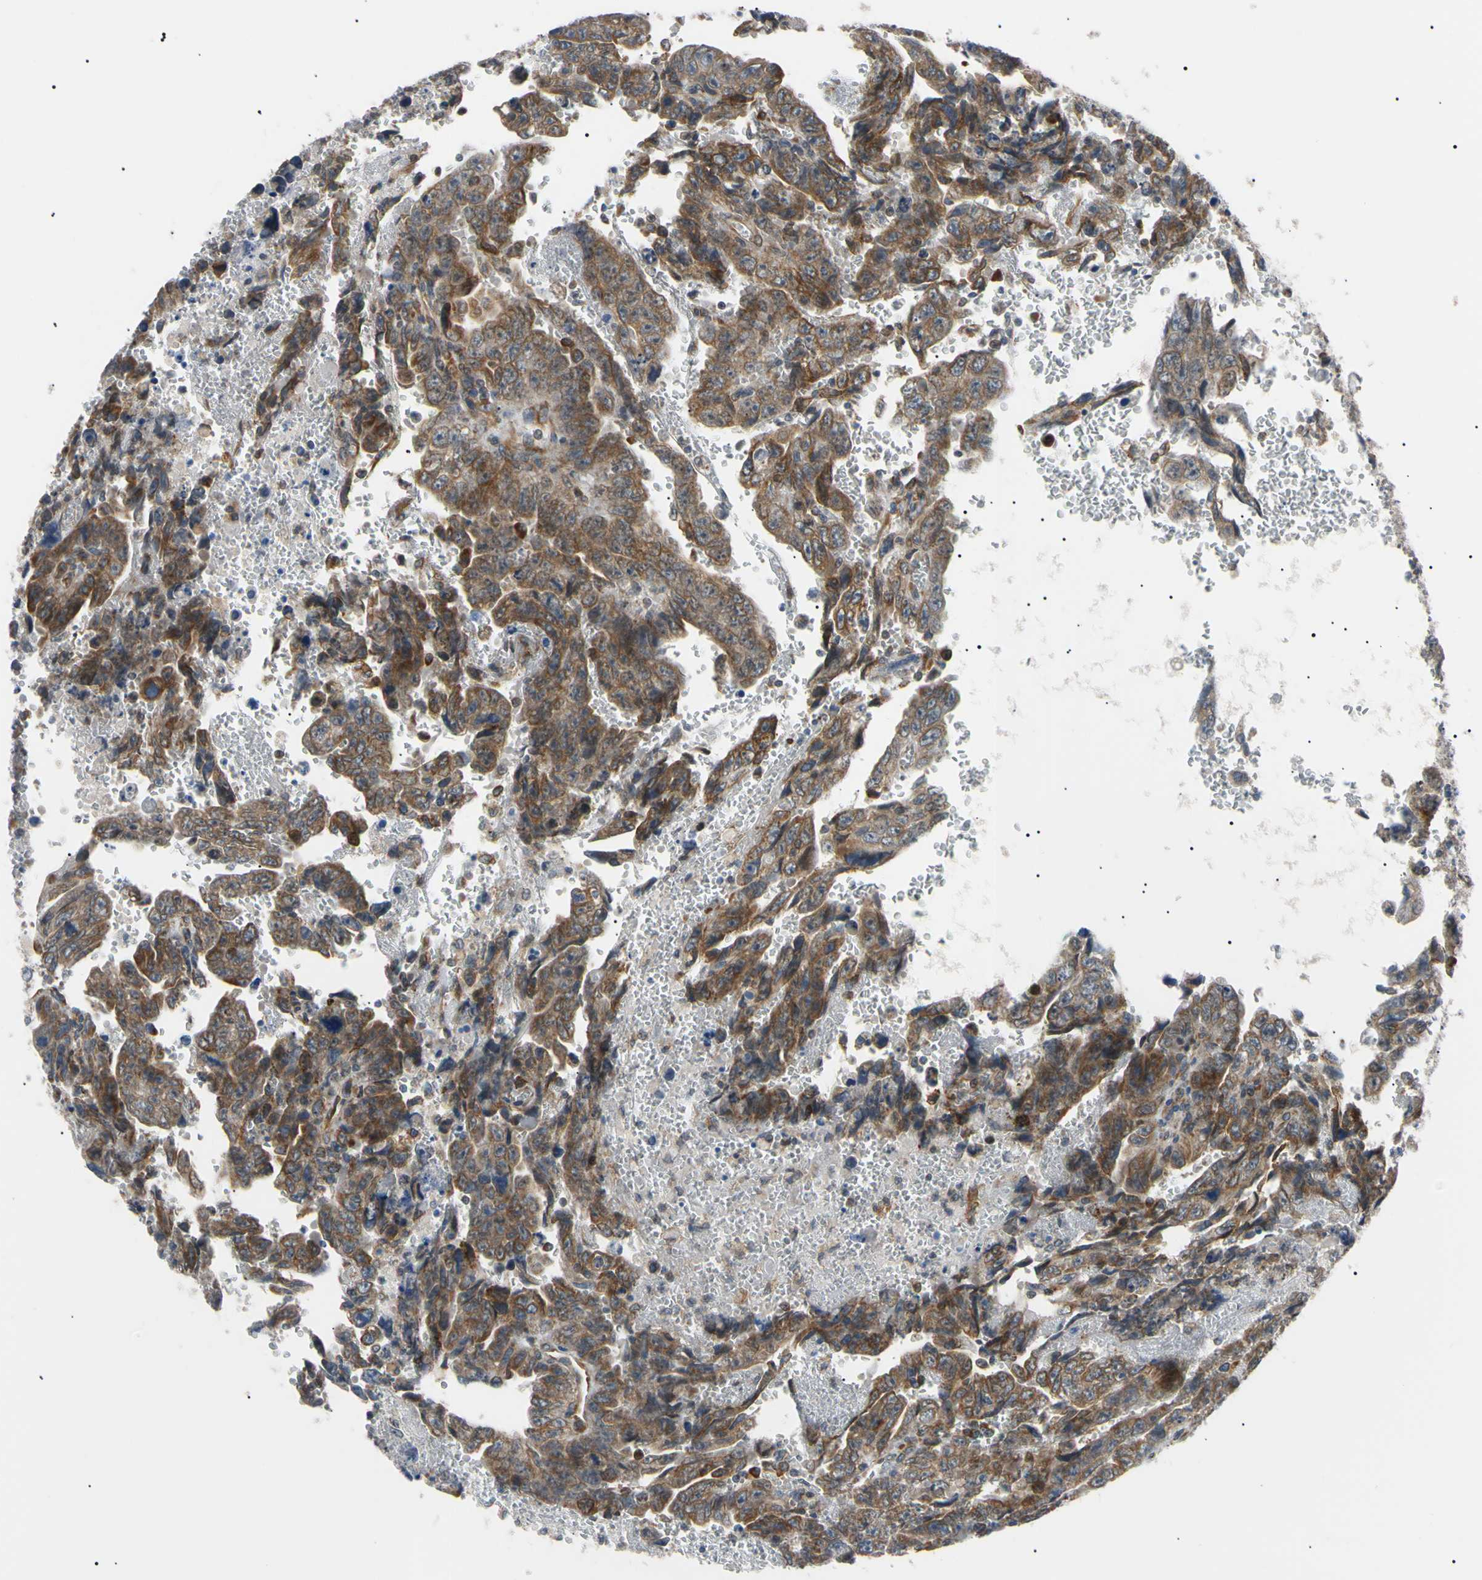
{"staining": {"intensity": "strong", "quantity": ">75%", "location": "cytoplasmic/membranous"}, "tissue": "testis cancer", "cell_type": "Tumor cells", "image_type": "cancer", "snomed": [{"axis": "morphology", "description": "Carcinoma, Embryonal, NOS"}, {"axis": "topography", "description": "Testis"}], "caption": "Immunohistochemical staining of human testis embryonal carcinoma exhibits high levels of strong cytoplasmic/membranous expression in approximately >75% of tumor cells.", "gene": "VAPA", "patient": {"sex": "male", "age": 28}}